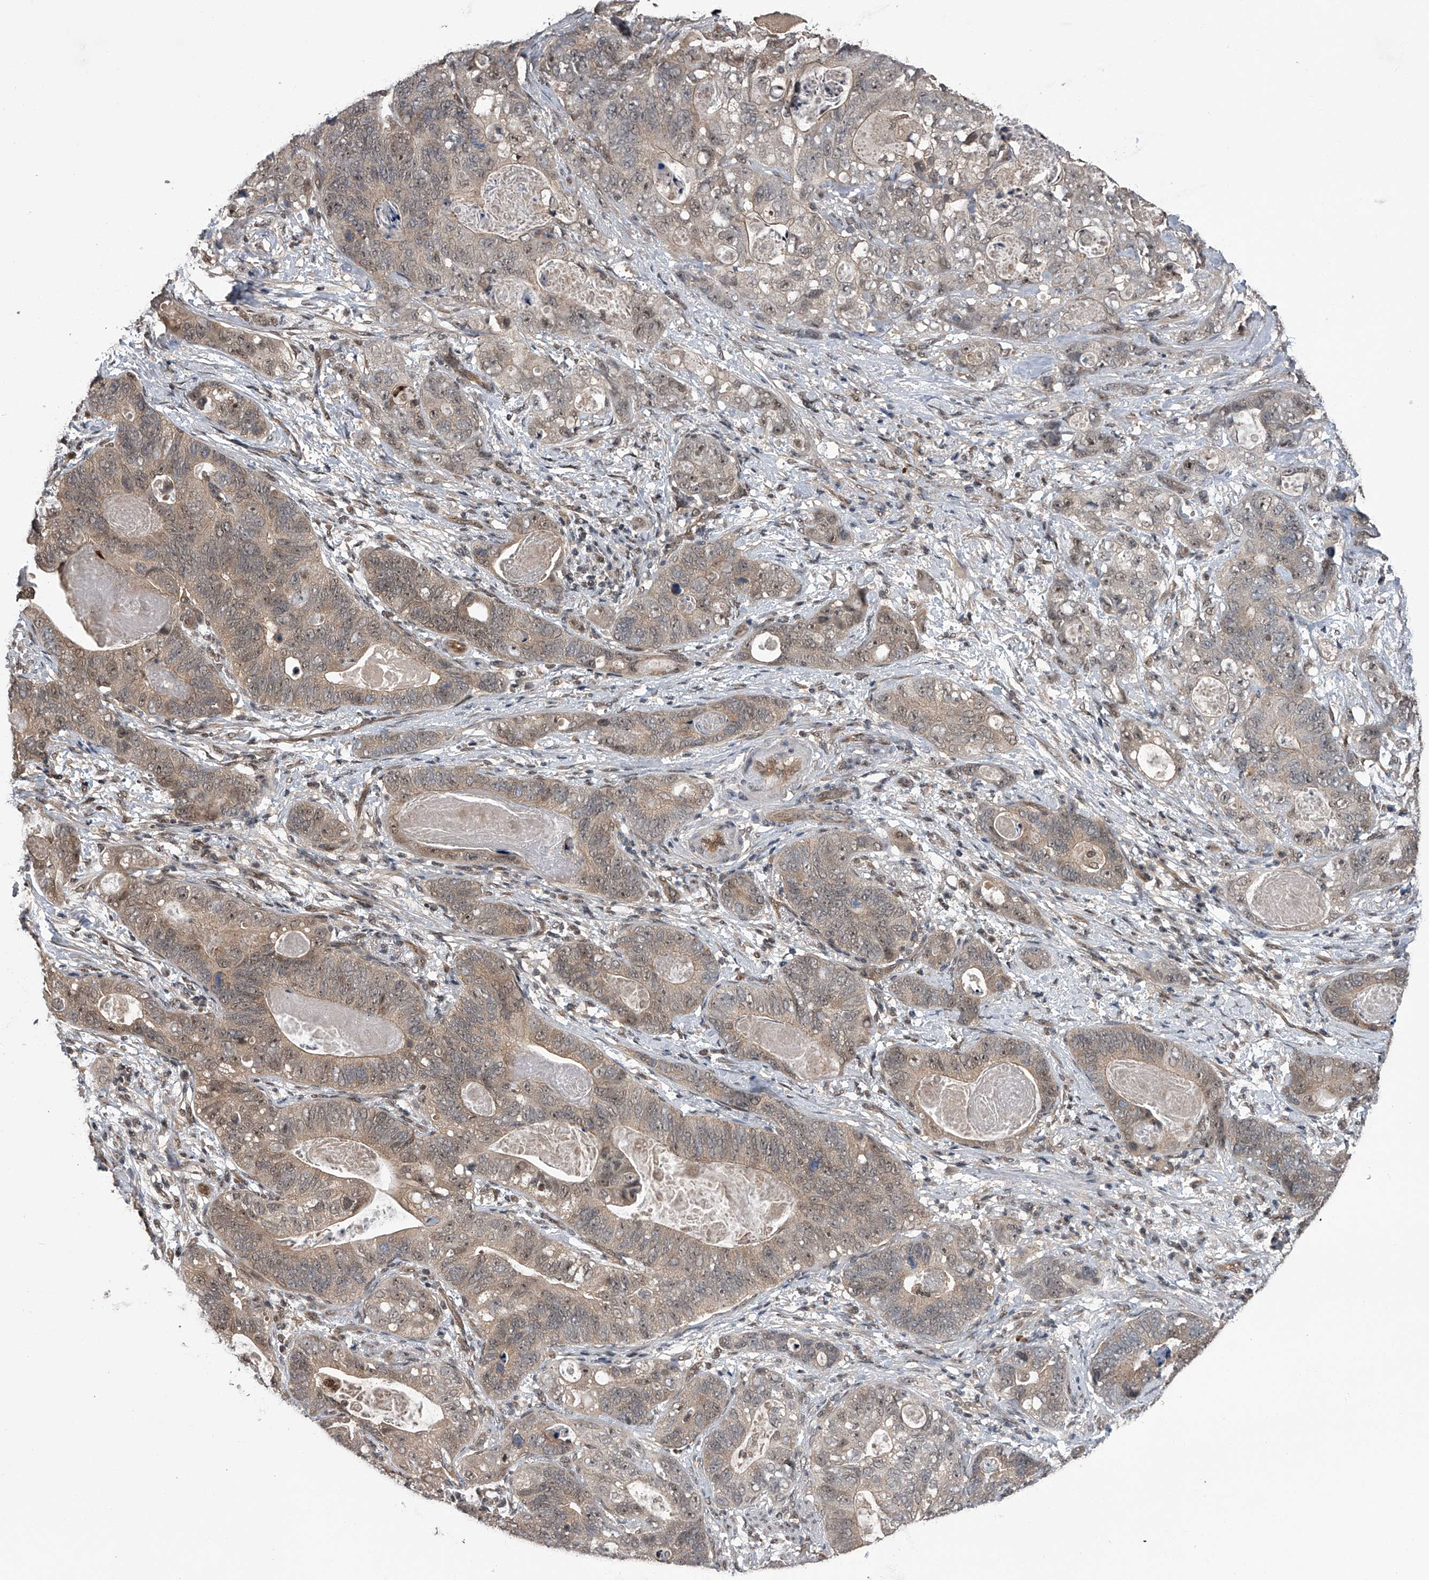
{"staining": {"intensity": "weak", "quantity": ">75%", "location": "cytoplasmic/membranous"}, "tissue": "stomach cancer", "cell_type": "Tumor cells", "image_type": "cancer", "snomed": [{"axis": "morphology", "description": "Normal tissue, NOS"}, {"axis": "morphology", "description": "Adenocarcinoma, NOS"}, {"axis": "topography", "description": "Stomach"}], "caption": "Weak cytoplasmic/membranous protein expression is identified in about >75% of tumor cells in adenocarcinoma (stomach).", "gene": "SLC12A8", "patient": {"sex": "female", "age": 89}}